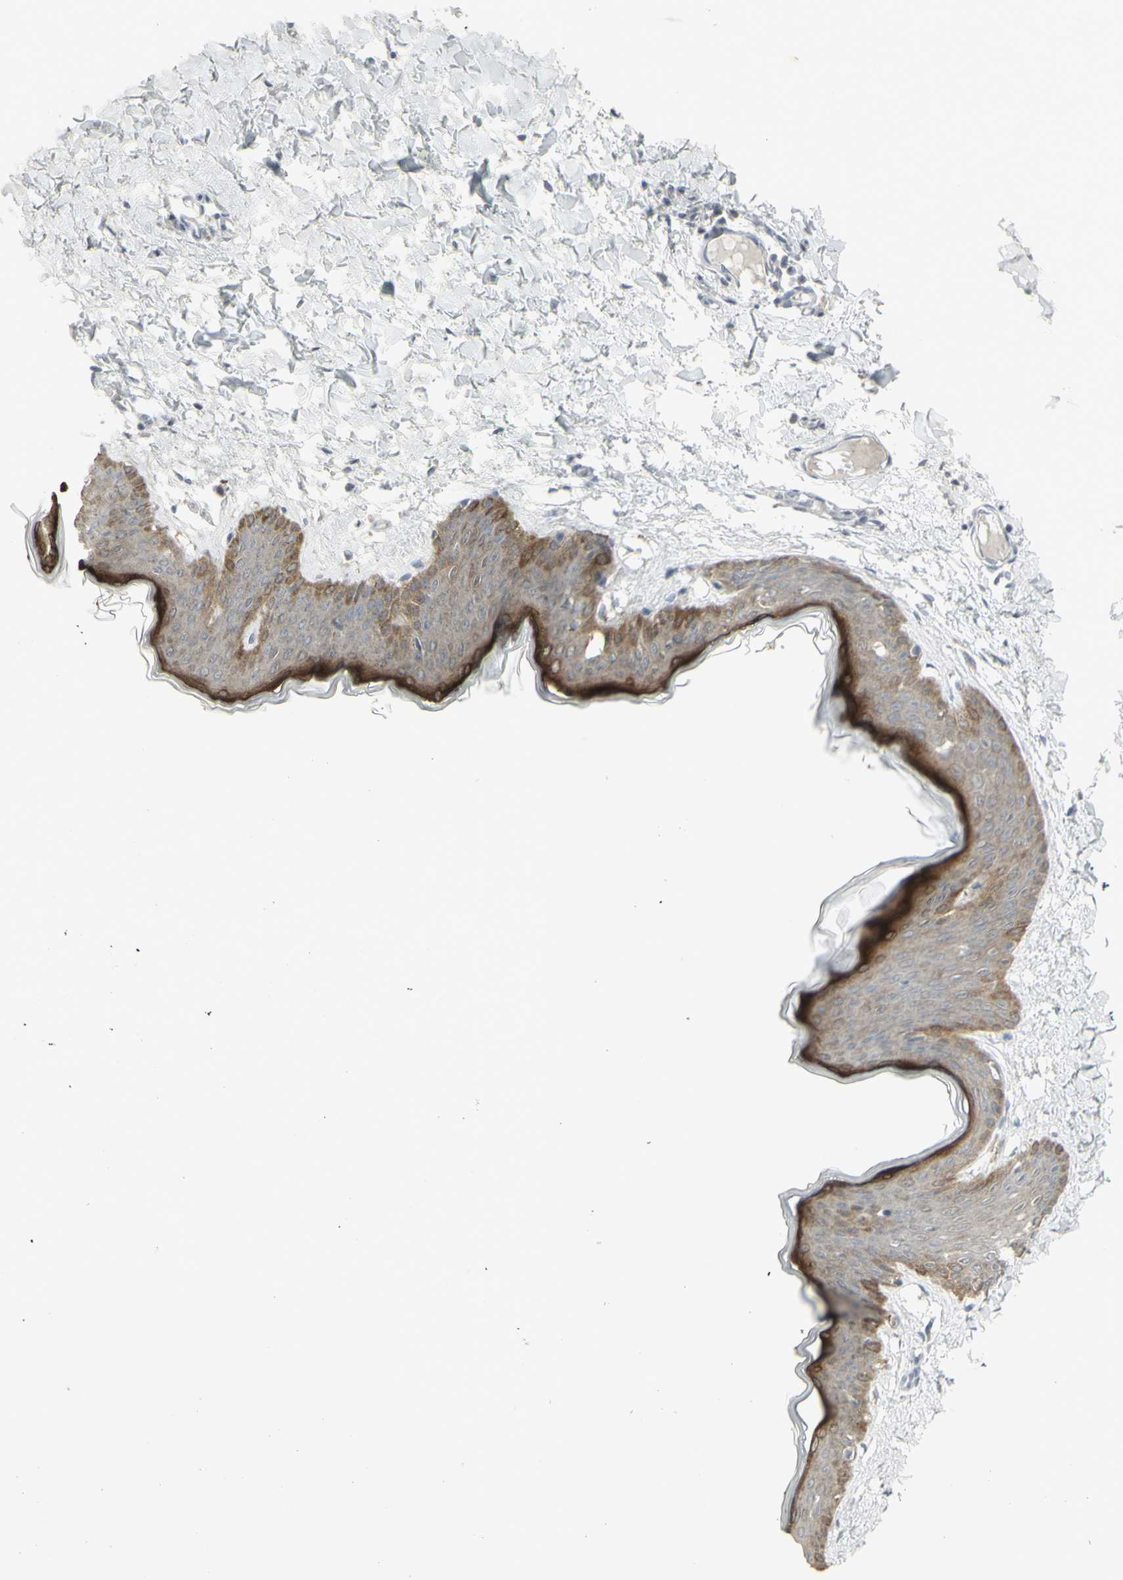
{"staining": {"intensity": "negative", "quantity": "none", "location": "none"}, "tissue": "skin", "cell_type": "Fibroblasts", "image_type": "normal", "snomed": [{"axis": "morphology", "description": "Normal tissue, NOS"}, {"axis": "topography", "description": "Skin"}], "caption": "Immunohistochemistry histopathology image of benign human skin stained for a protein (brown), which displays no staining in fibroblasts.", "gene": "C1orf116", "patient": {"sex": "female", "age": 17}}